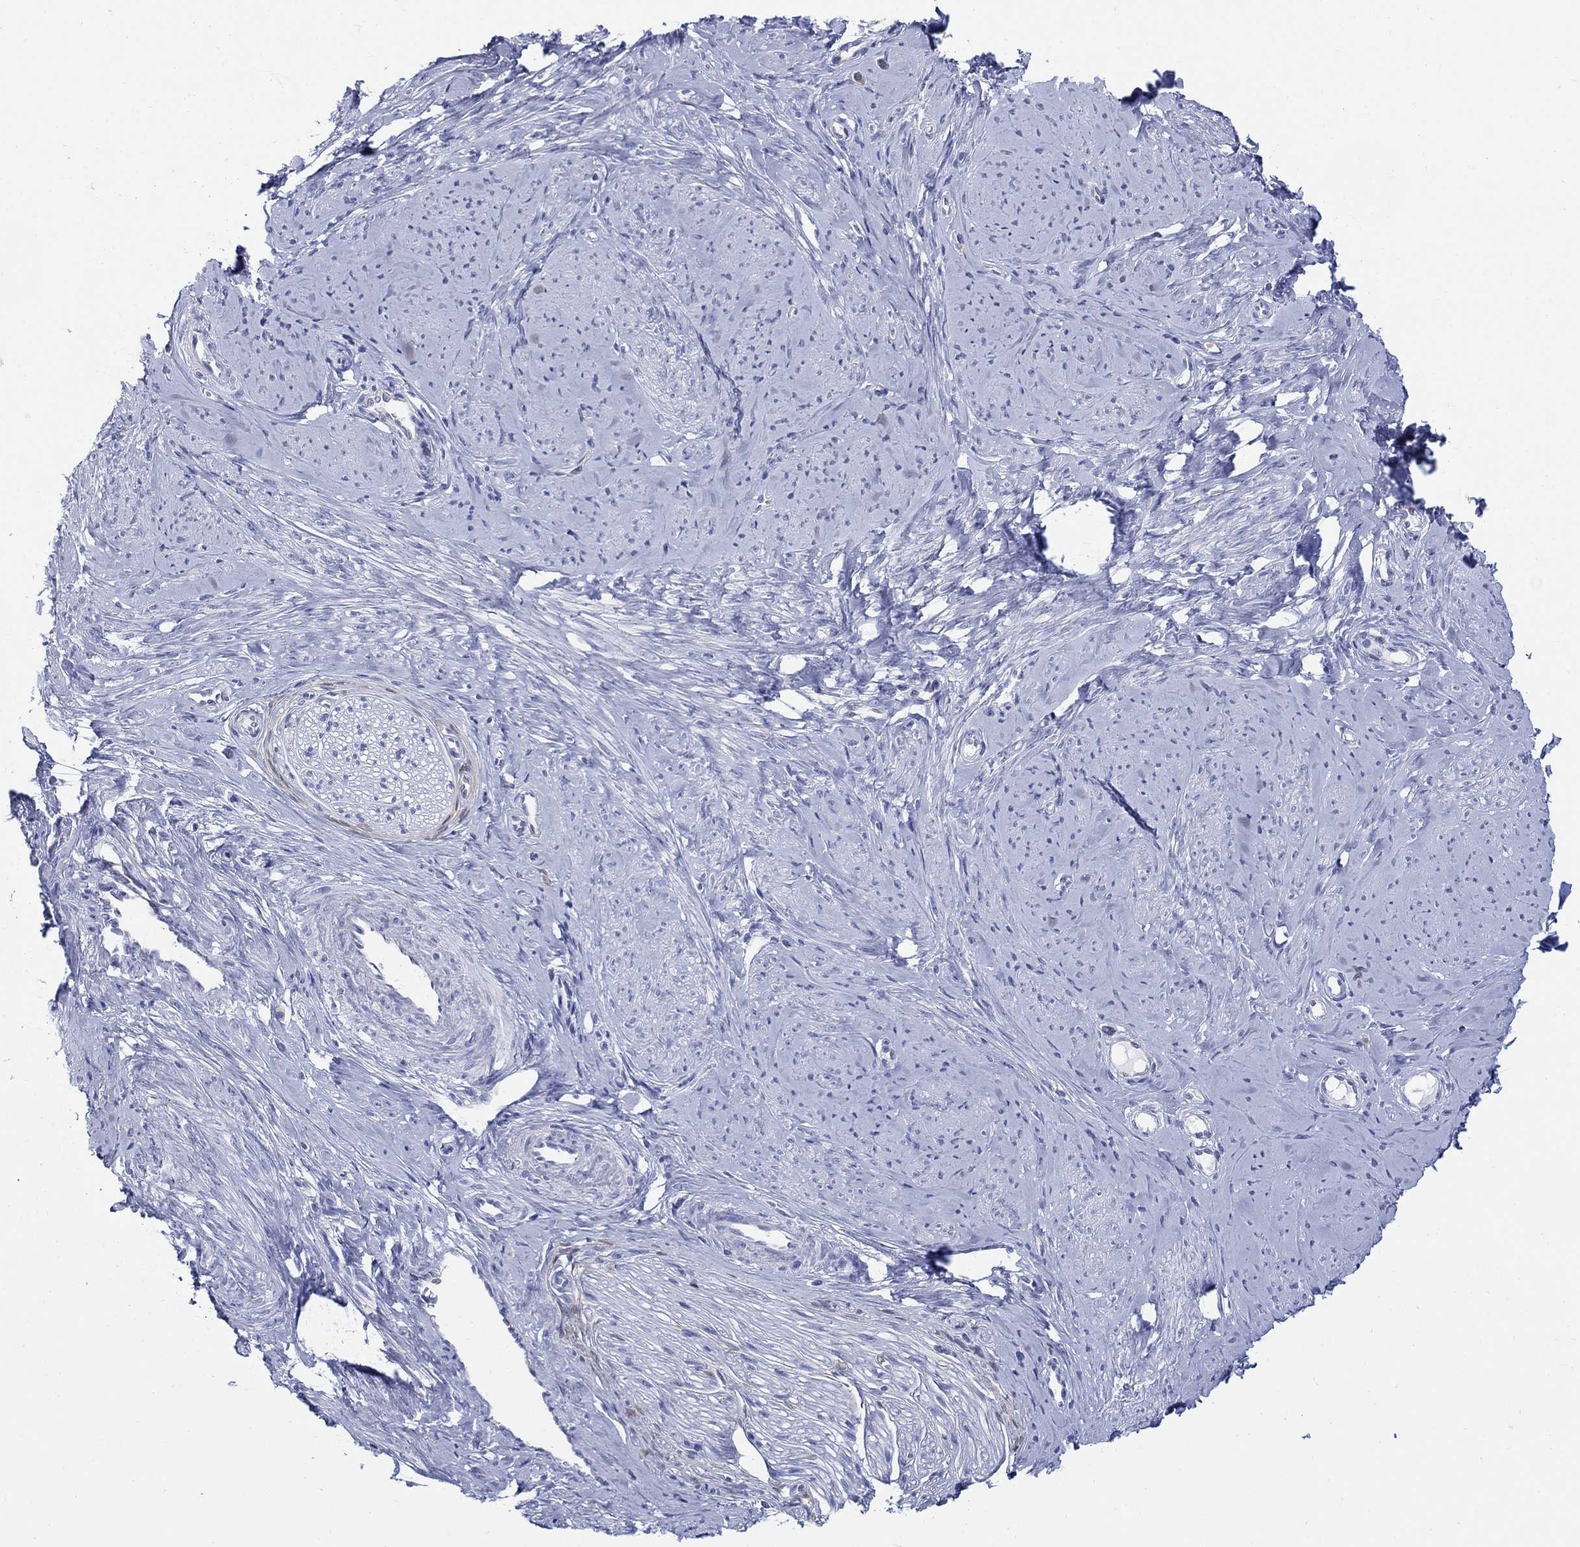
{"staining": {"intensity": "negative", "quantity": "none", "location": "none"}, "tissue": "smooth muscle", "cell_type": "Smooth muscle cells", "image_type": "normal", "snomed": [{"axis": "morphology", "description": "Normal tissue, NOS"}, {"axis": "topography", "description": "Smooth muscle"}], "caption": "High magnification brightfield microscopy of normal smooth muscle stained with DAB (brown) and counterstained with hematoxylin (blue): smooth muscle cells show no significant positivity.", "gene": "AKR1C1", "patient": {"sex": "female", "age": 48}}